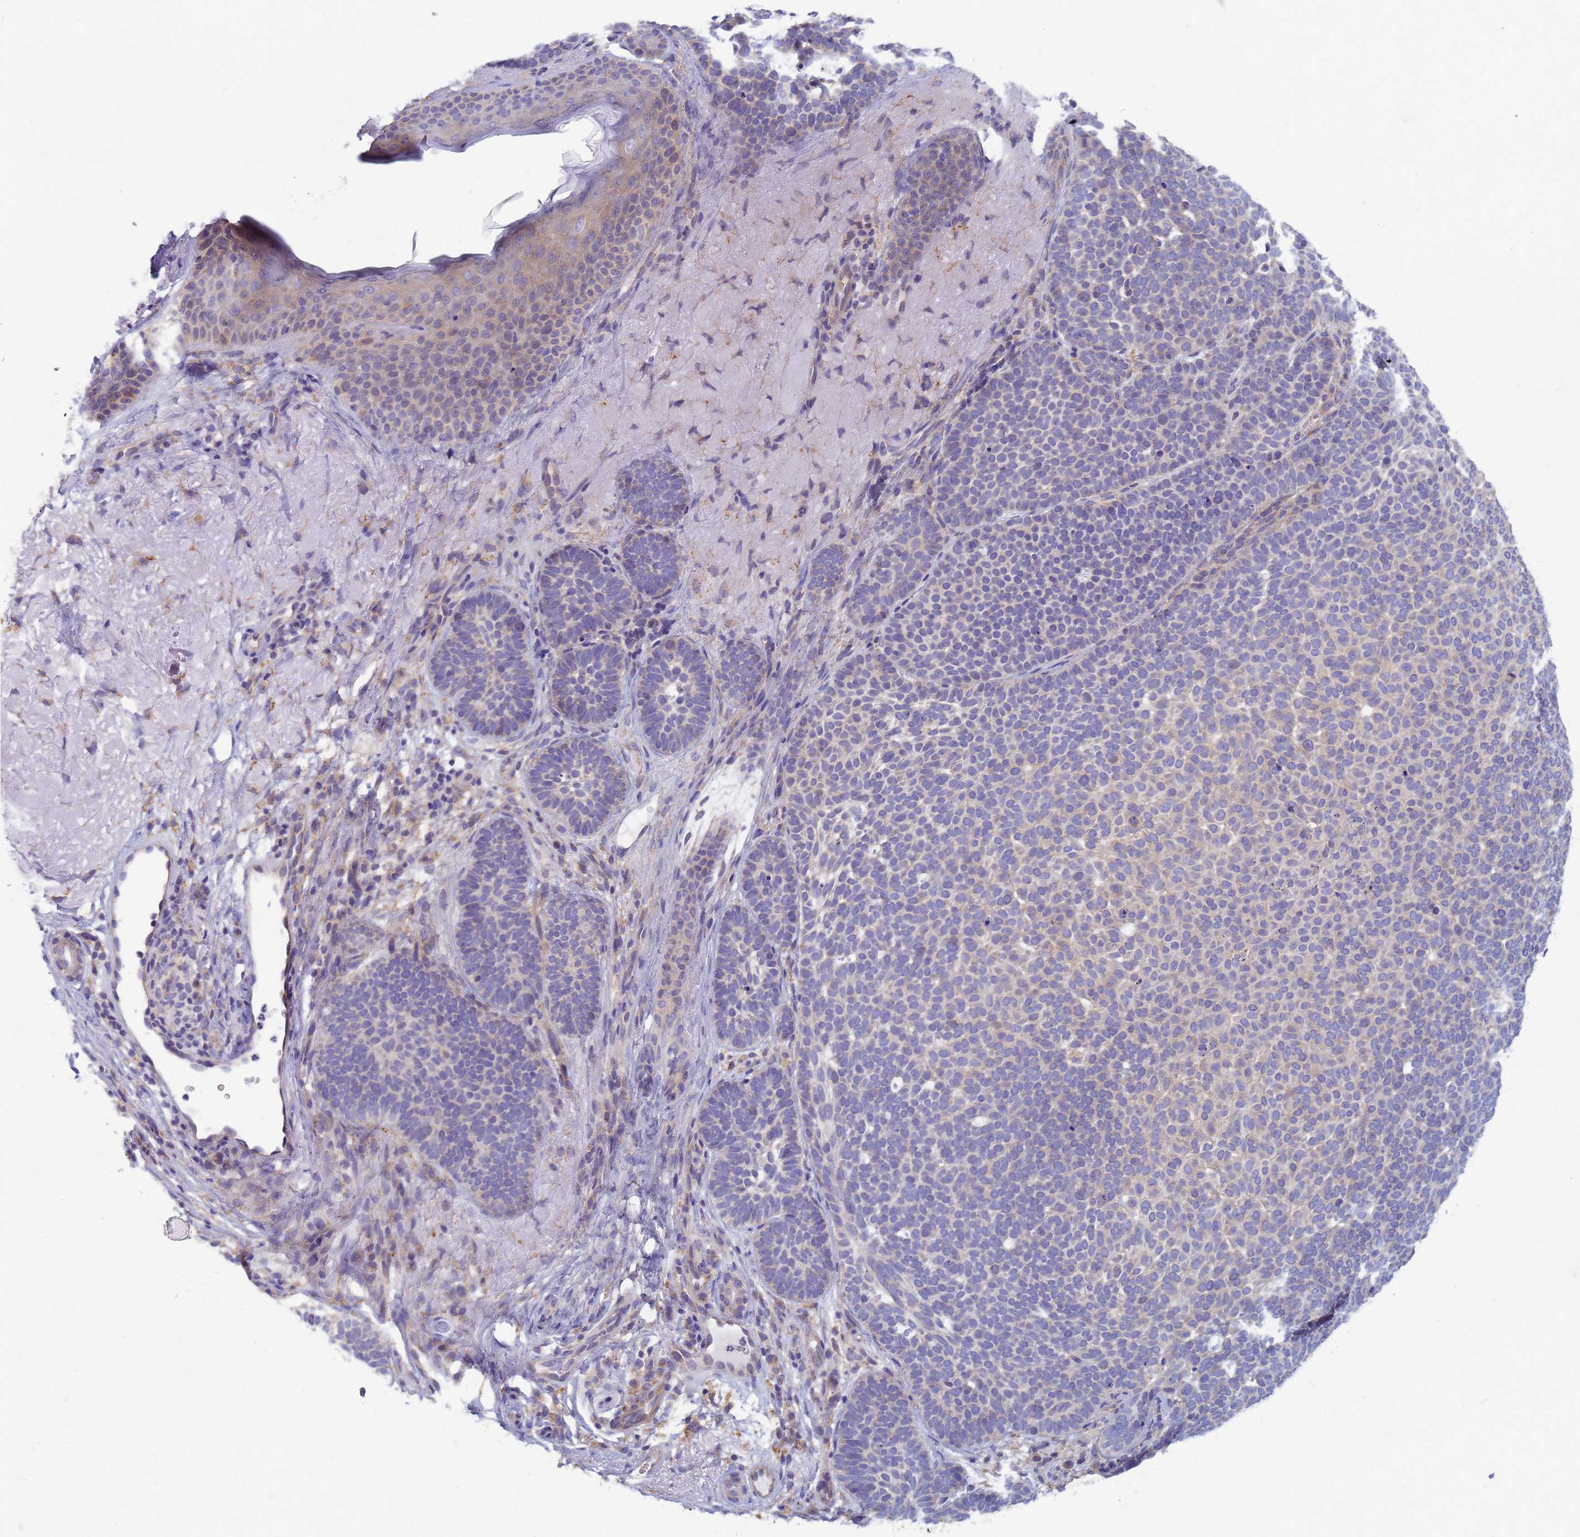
{"staining": {"intensity": "weak", "quantity": "<25%", "location": "cytoplasmic/membranous"}, "tissue": "skin cancer", "cell_type": "Tumor cells", "image_type": "cancer", "snomed": [{"axis": "morphology", "description": "Basal cell carcinoma"}, {"axis": "topography", "description": "Skin"}], "caption": "This image is of basal cell carcinoma (skin) stained with immunohistochemistry (IHC) to label a protein in brown with the nuclei are counter-stained blue. There is no staining in tumor cells. Brightfield microscopy of immunohistochemistry stained with DAB (3,3'-diaminobenzidine) (brown) and hematoxylin (blue), captured at high magnification.", "gene": "EEA1", "patient": {"sex": "female", "age": 77}}